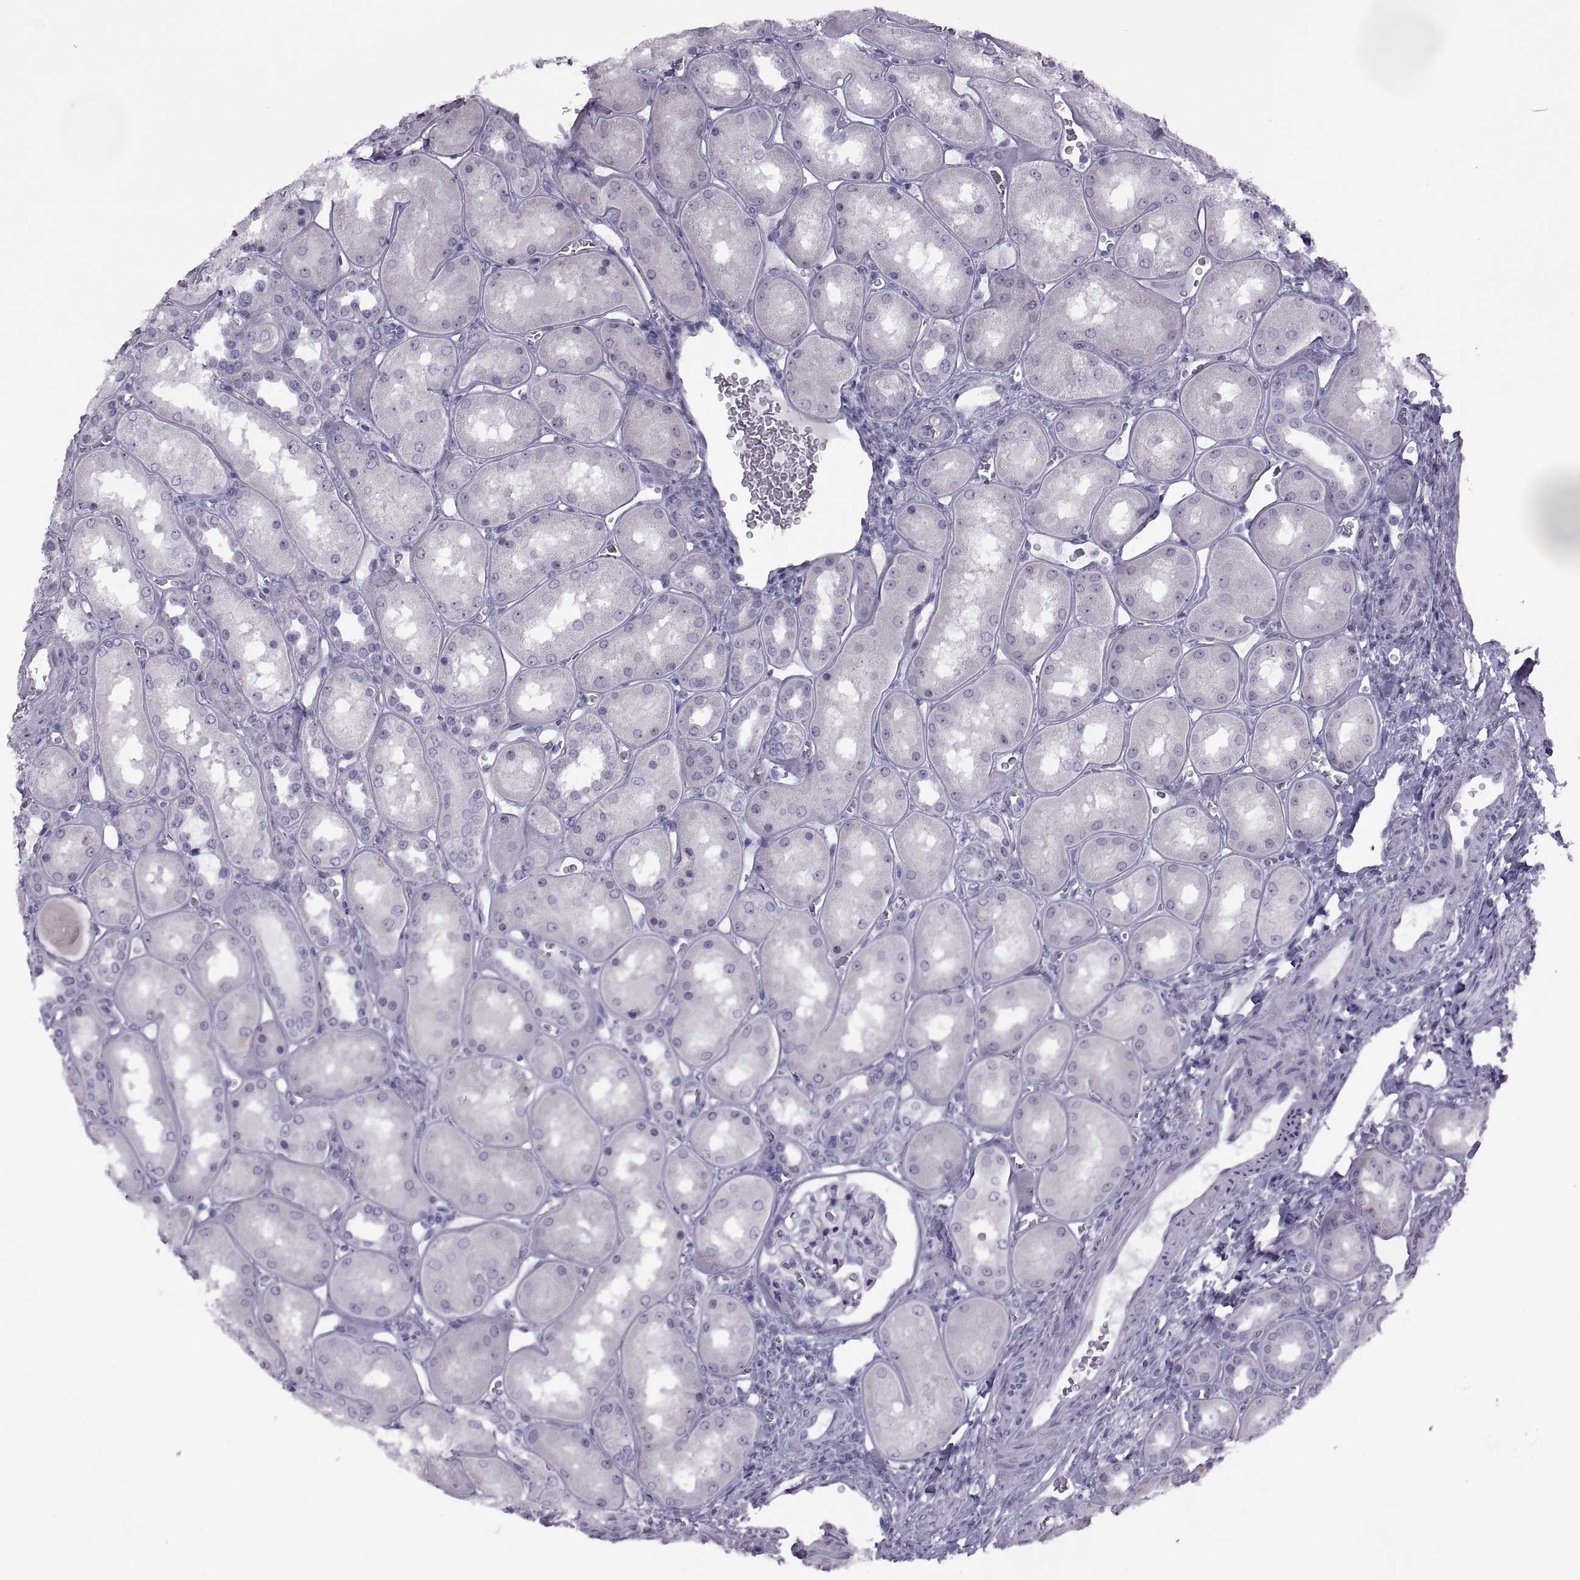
{"staining": {"intensity": "negative", "quantity": "none", "location": "none"}, "tissue": "kidney", "cell_type": "Cells in glomeruli", "image_type": "normal", "snomed": [{"axis": "morphology", "description": "Normal tissue, NOS"}, {"axis": "topography", "description": "Kidney"}], "caption": "DAB immunohistochemical staining of unremarkable human kidney demonstrates no significant expression in cells in glomeruli. (Brightfield microscopy of DAB IHC at high magnification).", "gene": "FAM24A", "patient": {"sex": "male", "age": 73}}